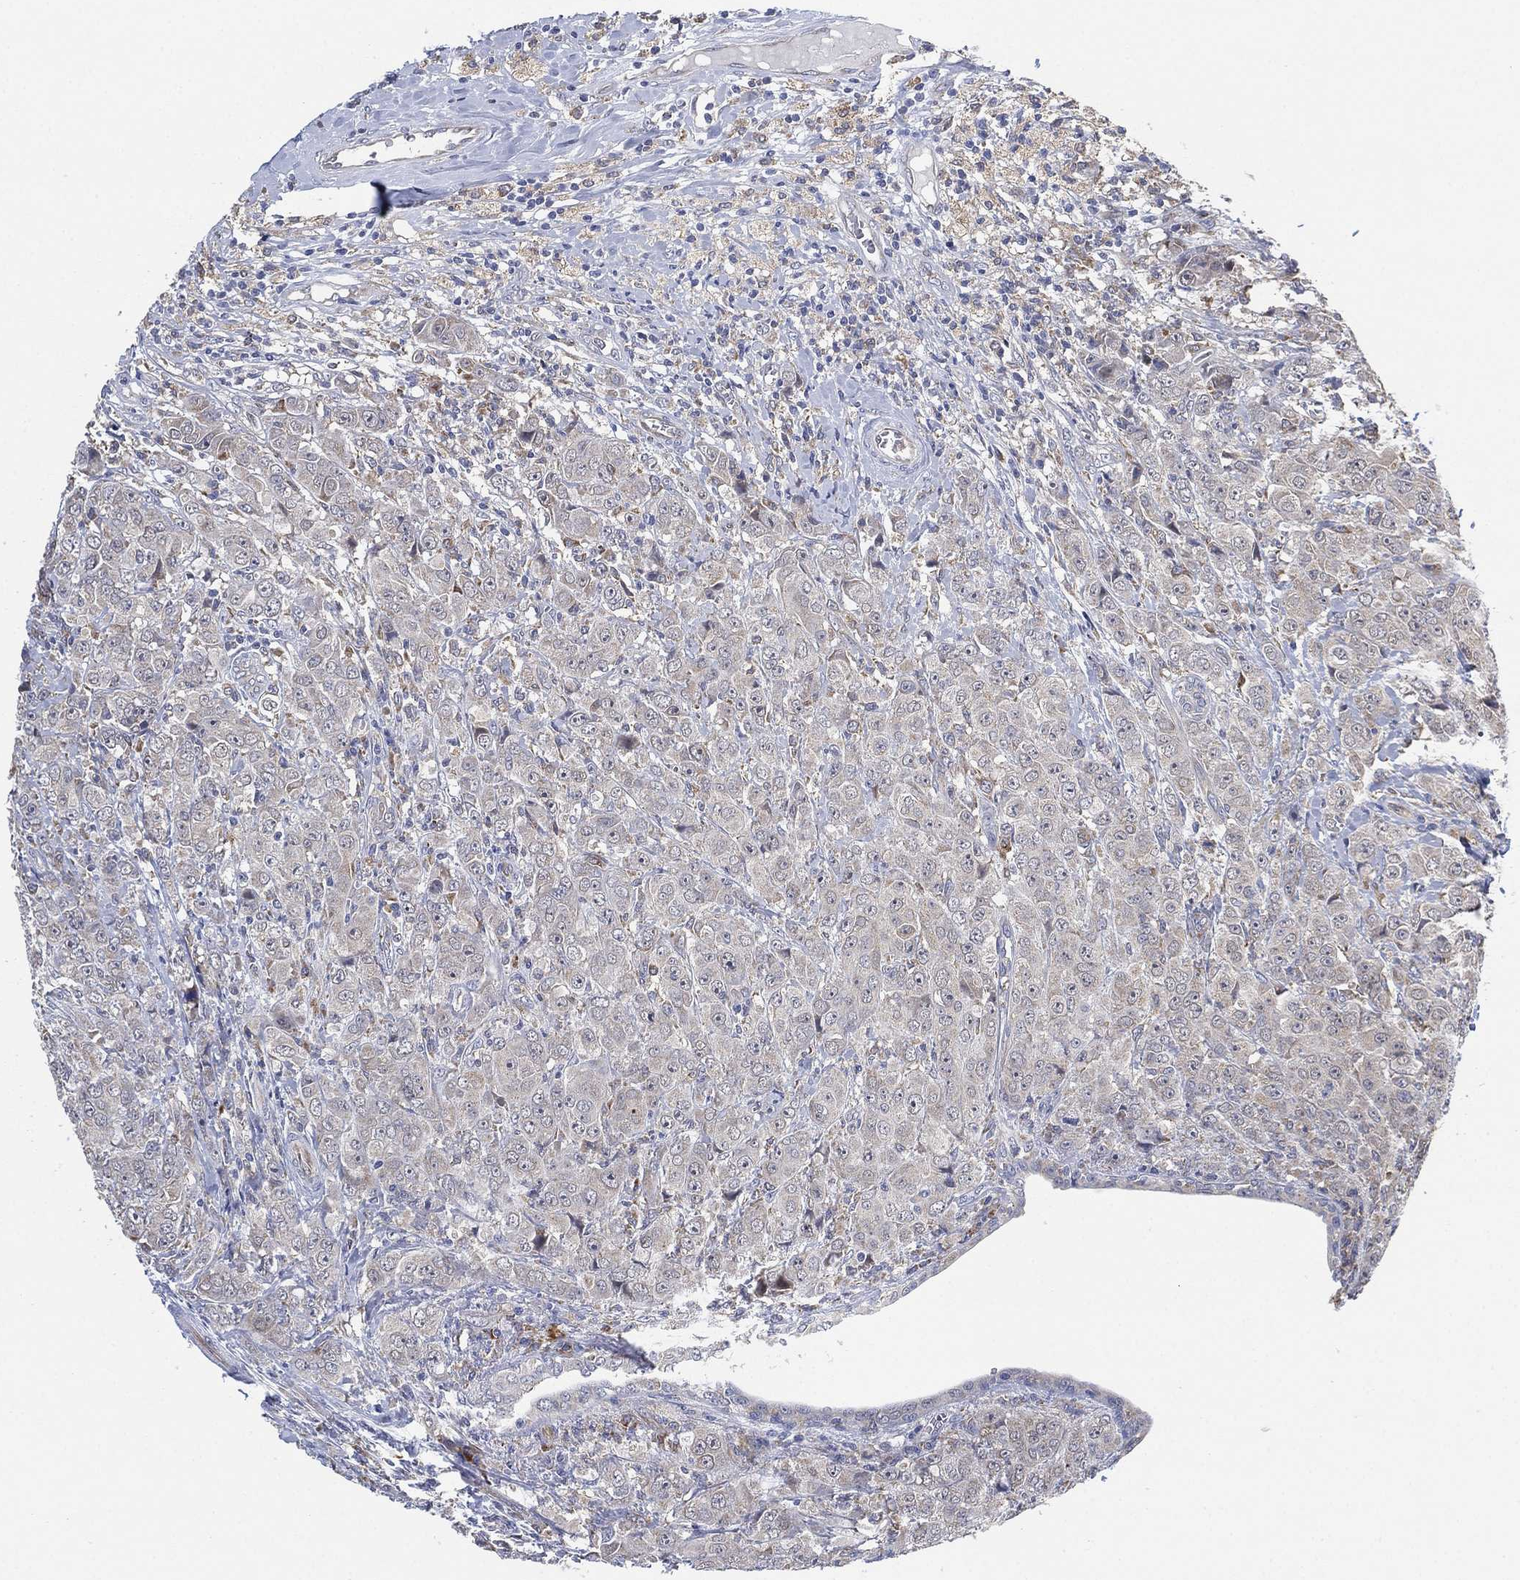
{"staining": {"intensity": "negative", "quantity": "none", "location": "none"}, "tissue": "breast cancer", "cell_type": "Tumor cells", "image_type": "cancer", "snomed": [{"axis": "morphology", "description": "Duct carcinoma"}, {"axis": "topography", "description": "Breast"}], "caption": "An IHC micrograph of breast cancer (intraductal carcinoma) is shown. There is no staining in tumor cells of breast cancer (intraductal carcinoma). (Brightfield microscopy of DAB immunohistochemistry at high magnification).", "gene": "FES", "patient": {"sex": "female", "age": 43}}